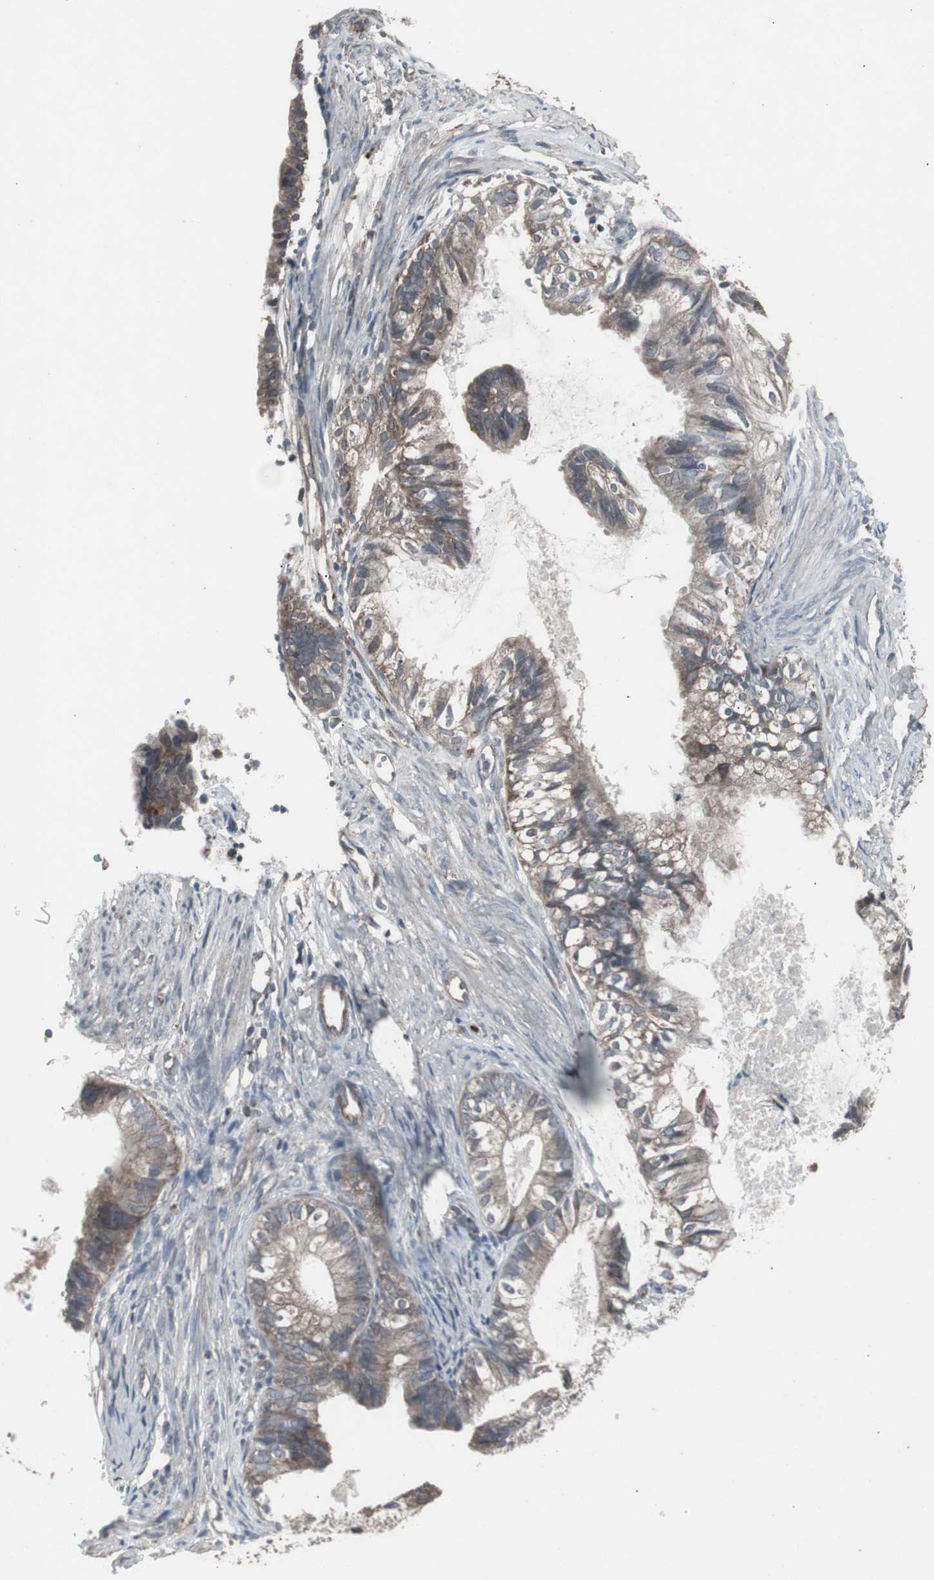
{"staining": {"intensity": "weak", "quantity": "<25%", "location": "cytoplasmic/membranous"}, "tissue": "cervical cancer", "cell_type": "Tumor cells", "image_type": "cancer", "snomed": [{"axis": "morphology", "description": "Normal tissue, NOS"}, {"axis": "morphology", "description": "Adenocarcinoma, NOS"}, {"axis": "topography", "description": "Cervix"}, {"axis": "topography", "description": "Endometrium"}], "caption": "DAB (3,3'-diaminobenzidine) immunohistochemical staining of cervical adenocarcinoma reveals no significant staining in tumor cells.", "gene": "SSTR2", "patient": {"sex": "female", "age": 86}}